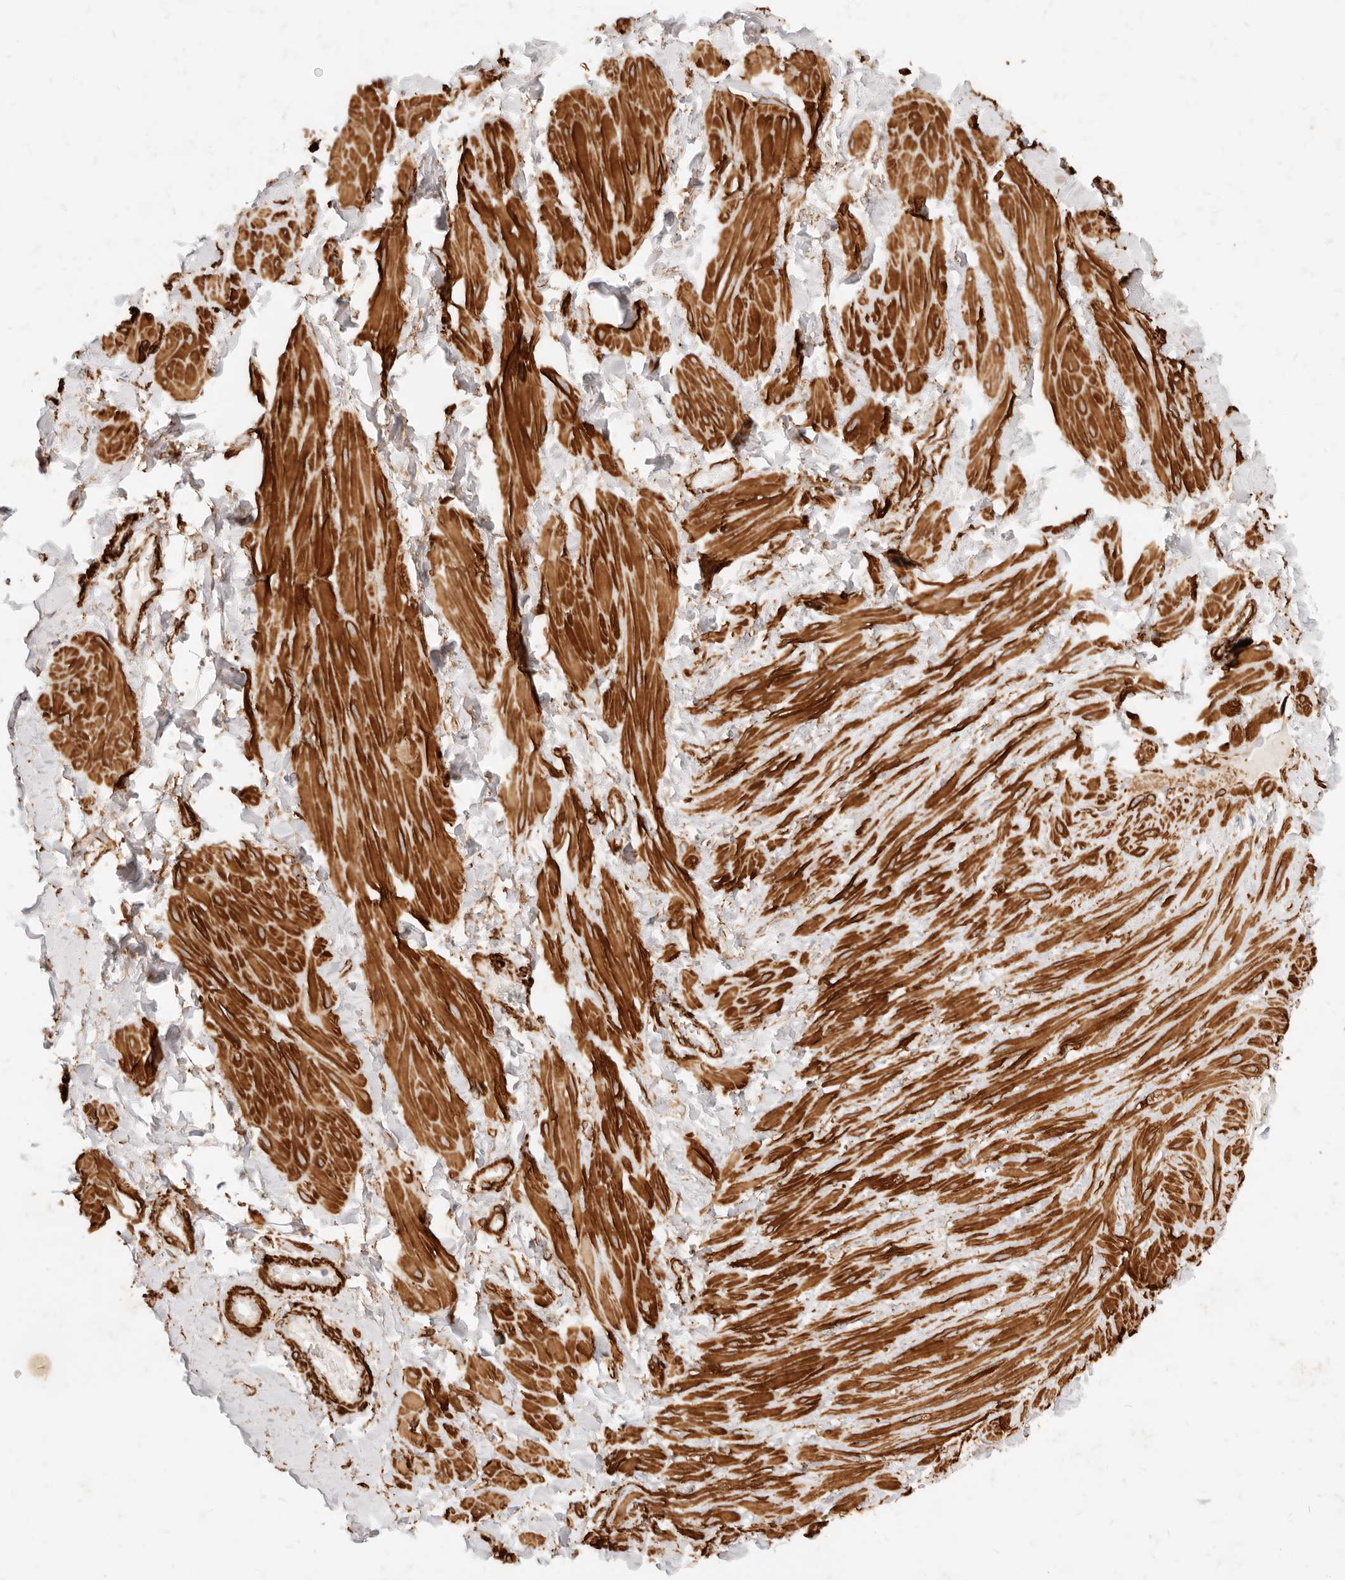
{"staining": {"intensity": "moderate", "quantity": ">75%", "location": "cytoplasmic/membranous"}, "tissue": "soft tissue", "cell_type": "Fibroblasts", "image_type": "normal", "snomed": [{"axis": "morphology", "description": "Normal tissue, NOS"}, {"axis": "topography", "description": "Adipose tissue"}, {"axis": "topography", "description": "Vascular tissue"}, {"axis": "topography", "description": "Peripheral nerve tissue"}], "caption": "Fibroblasts display moderate cytoplasmic/membranous positivity in approximately >75% of cells in normal soft tissue. The protein of interest is shown in brown color, while the nuclei are stained blue.", "gene": "TMTC2", "patient": {"sex": "male", "age": 25}}